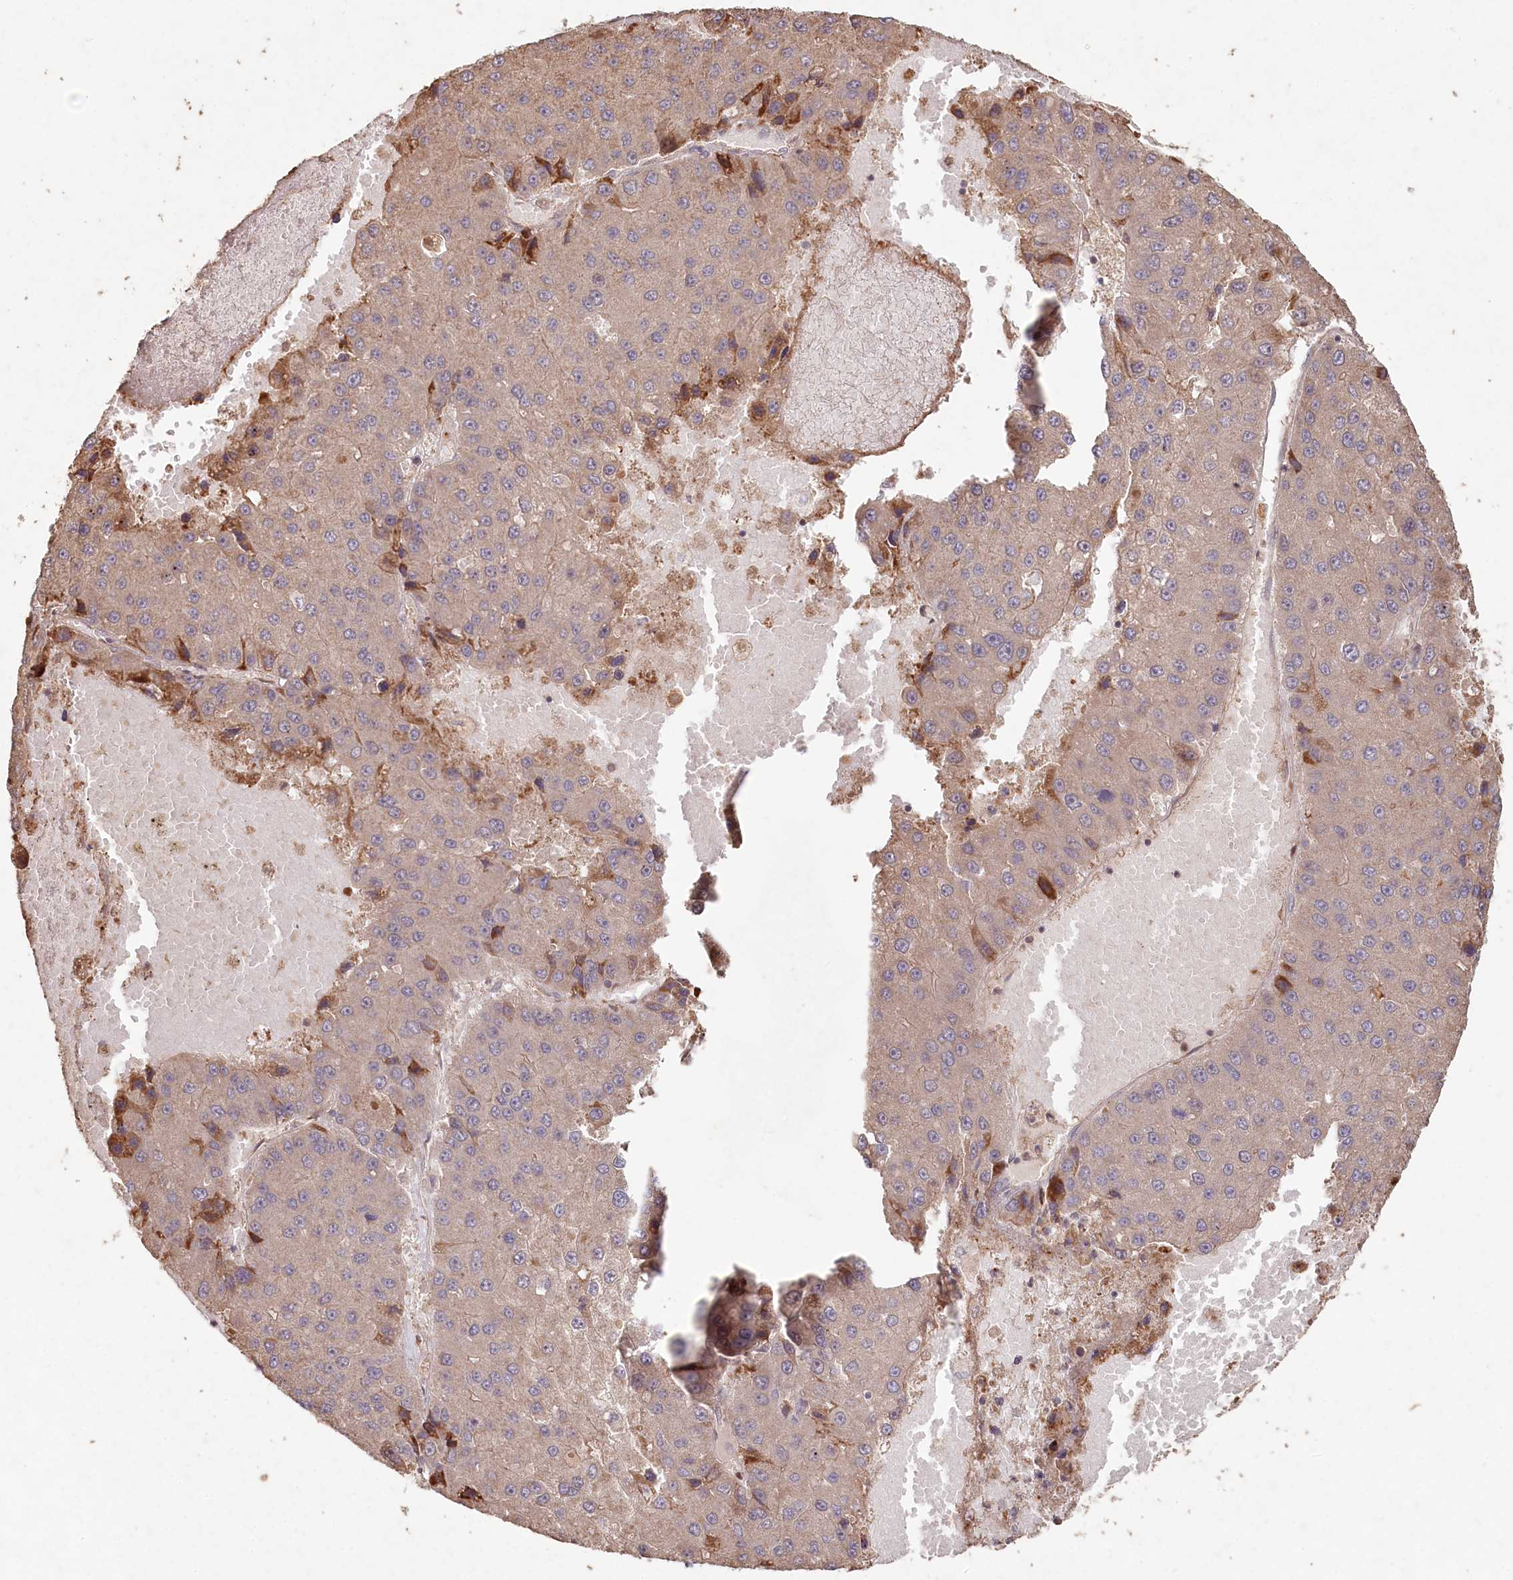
{"staining": {"intensity": "weak", "quantity": "<25%", "location": "cytoplasmic/membranous"}, "tissue": "liver cancer", "cell_type": "Tumor cells", "image_type": "cancer", "snomed": [{"axis": "morphology", "description": "Carcinoma, Hepatocellular, NOS"}, {"axis": "topography", "description": "Liver"}], "caption": "Liver cancer (hepatocellular carcinoma) stained for a protein using IHC demonstrates no staining tumor cells.", "gene": "HAL", "patient": {"sex": "female", "age": 73}}